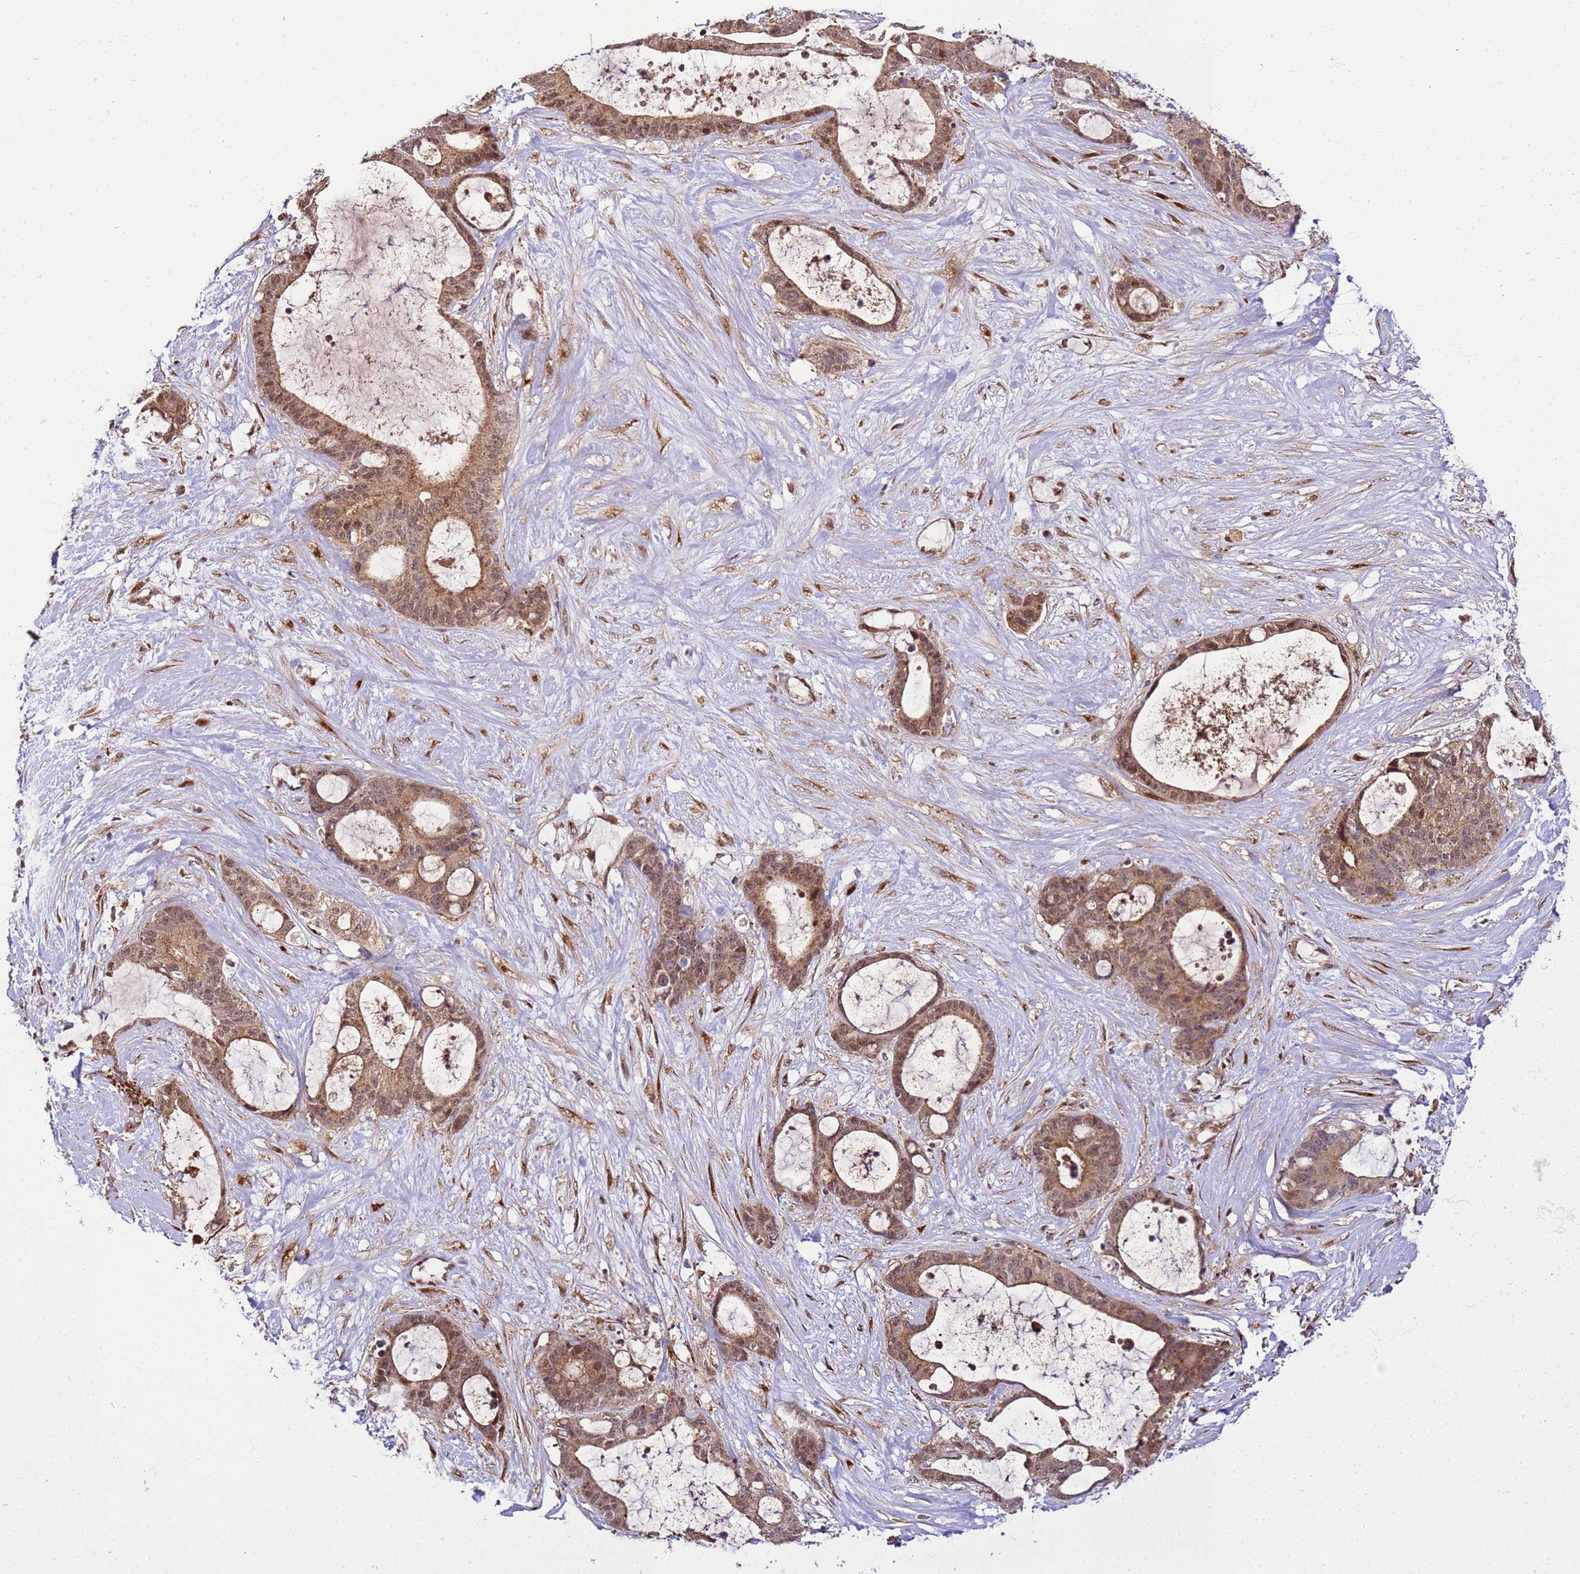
{"staining": {"intensity": "moderate", "quantity": ">75%", "location": "cytoplasmic/membranous"}, "tissue": "liver cancer", "cell_type": "Tumor cells", "image_type": "cancer", "snomed": [{"axis": "morphology", "description": "Normal tissue, NOS"}, {"axis": "morphology", "description": "Cholangiocarcinoma"}, {"axis": "topography", "description": "Liver"}, {"axis": "topography", "description": "Peripheral nerve tissue"}], "caption": "A photomicrograph of liver cancer stained for a protein shows moderate cytoplasmic/membranous brown staining in tumor cells. (IHC, brightfield microscopy, high magnification).", "gene": "RASA3", "patient": {"sex": "female", "age": 73}}